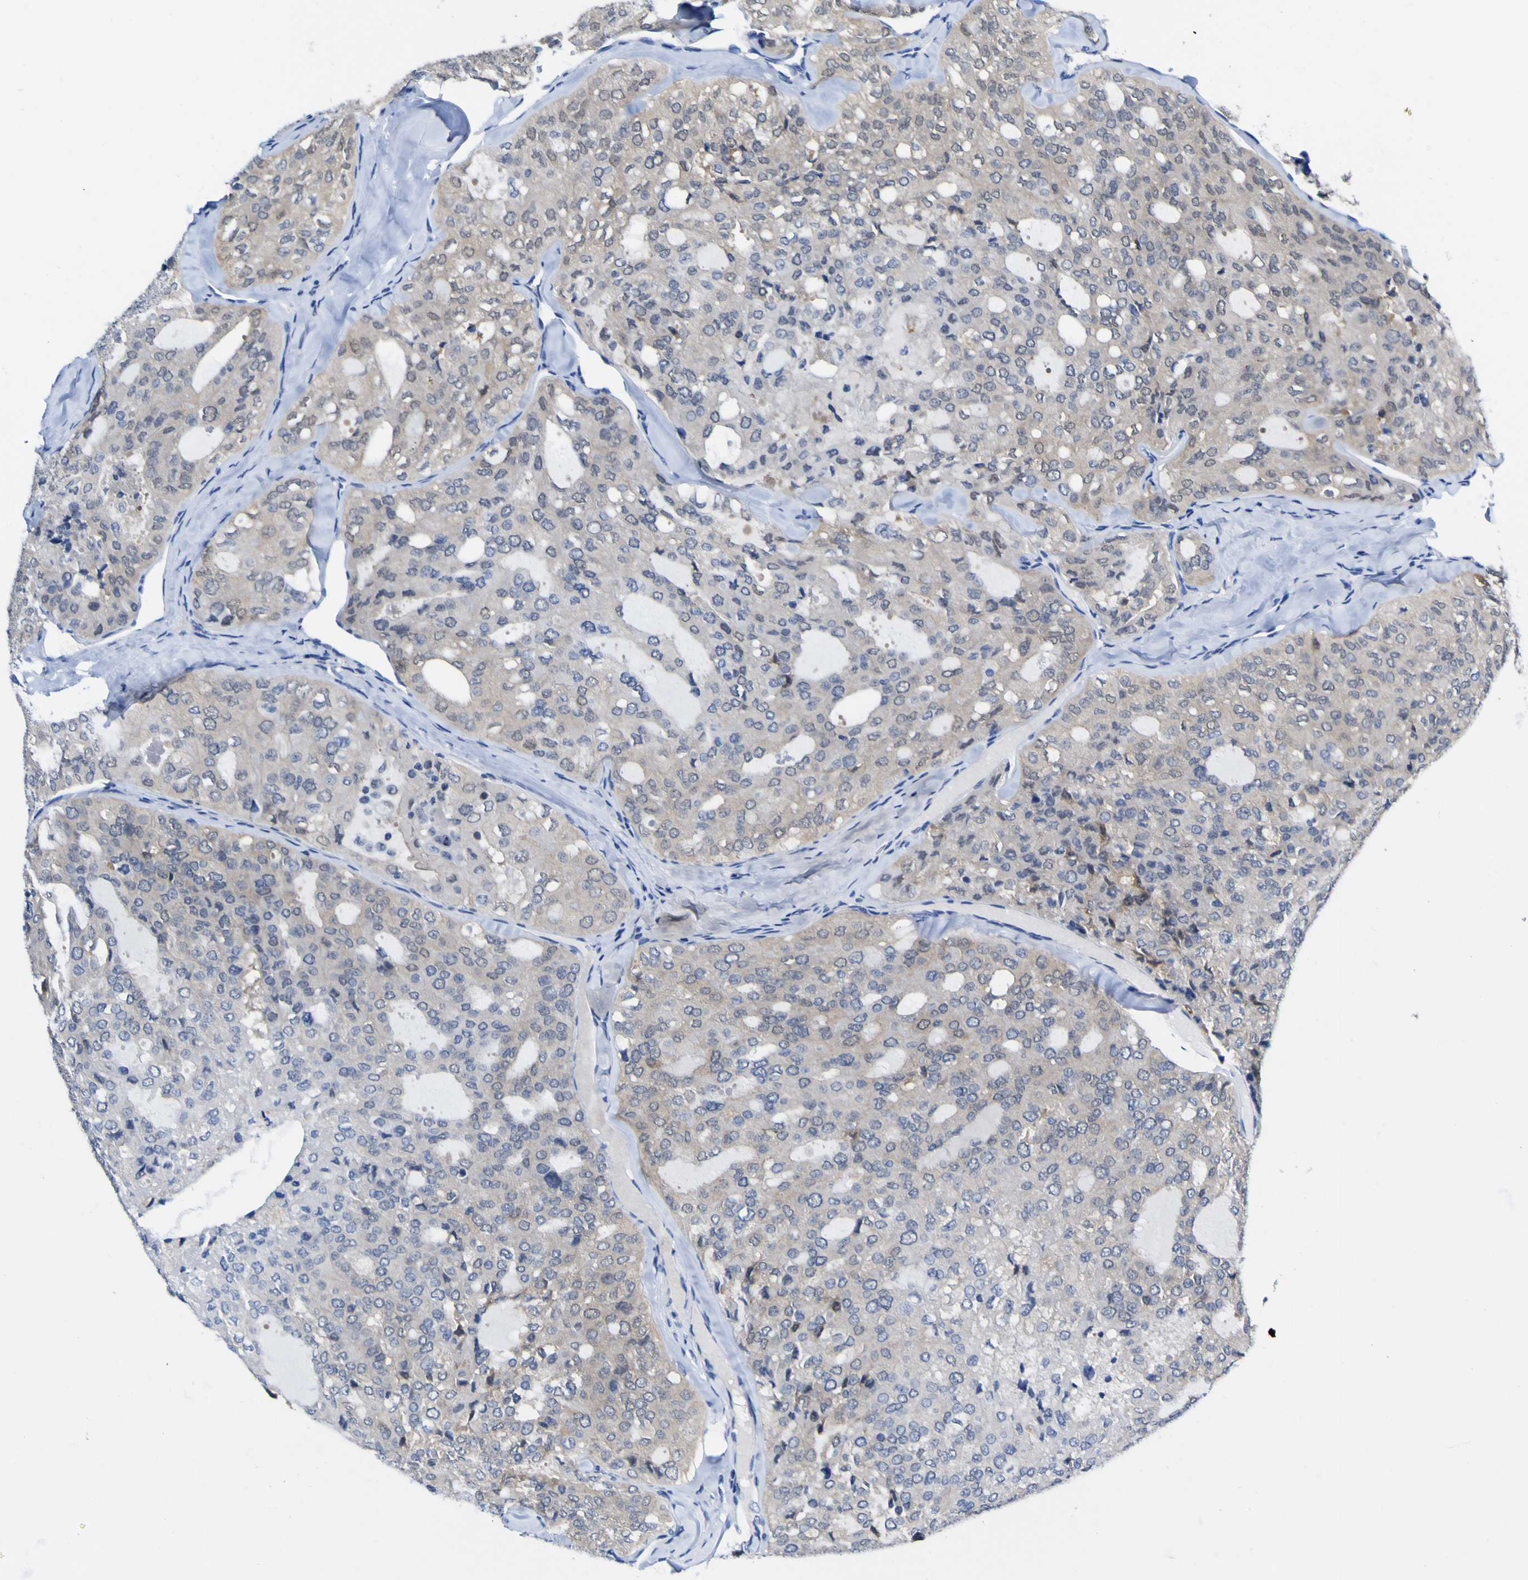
{"staining": {"intensity": "weak", "quantity": "25%-75%", "location": "cytoplasmic/membranous"}, "tissue": "thyroid cancer", "cell_type": "Tumor cells", "image_type": "cancer", "snomed": [{"axis": "morphology", "description": "Follicular adenoma carcinoma, NOS"}, {"axis": "topography", "description": "Thyroid gland"}], "caption": "Protein staining of thyroid cancer (follicular adenoma carcinoma) tissue displays weak cytoplasmic/membranous staining in approximately 25%-75% of tumor cells.", "gene": "CASP6", "patient": {"sex": "male", "age": 75}}